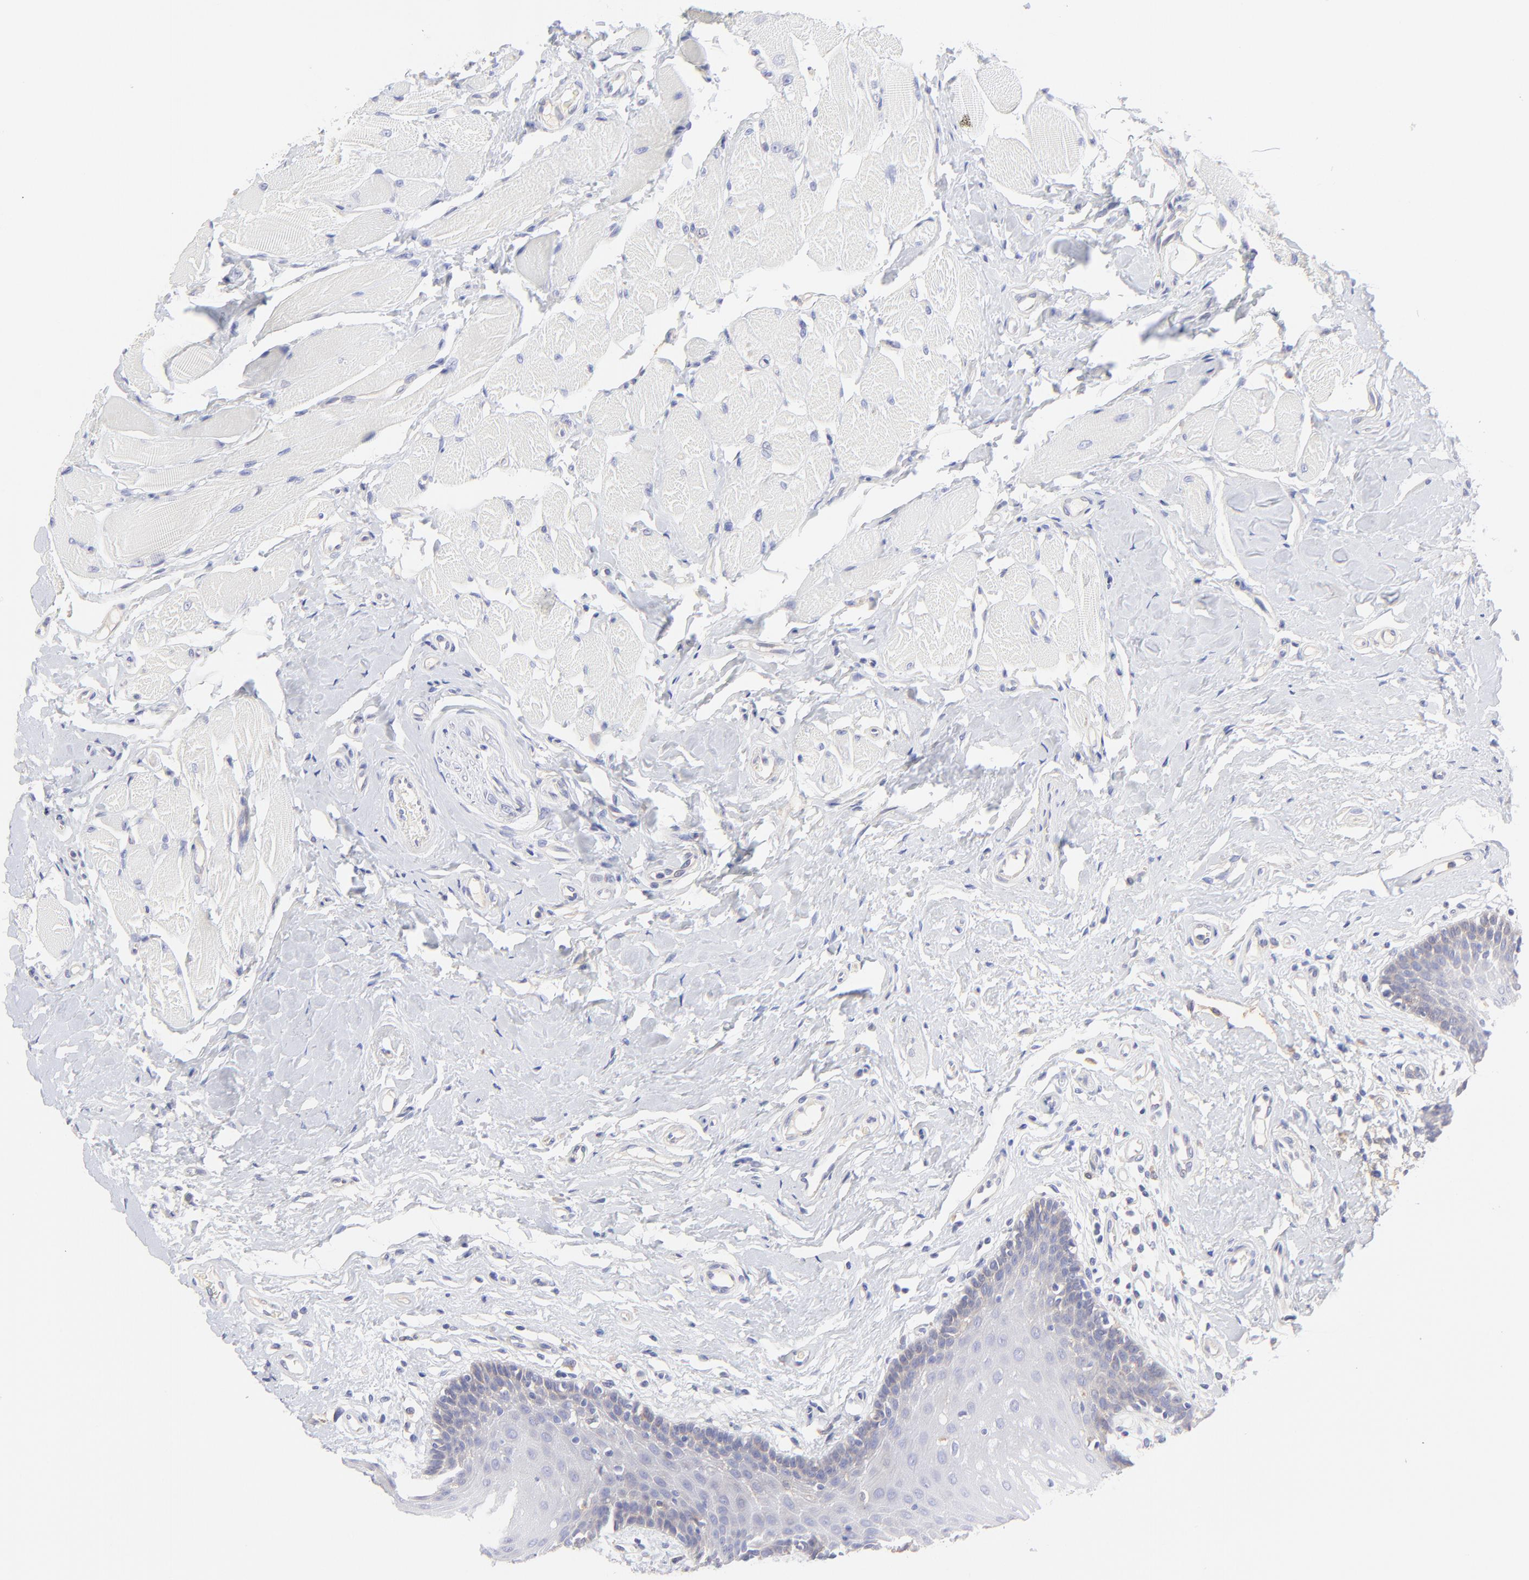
{"staining": {"intensity": "weak", "quantity": "<25%", "location": "cytoplasmic/membranous"}, "tissue": "oral mucosa", "cell_type": "Squamous epithelial cells", "image_type": "normal", "snomed": [{"axis": "morphology", "description": "Normal tissue, NOS"}, {"axis": "topography", "description": "Oral tissue"}], "caption": "DAB immunohistochemical staining of normal human oral mucosa displays no significant positivity in squamous epithelial cells.", "gene": "LHFPL1", "patient": {"sex": "male", "age": 62}}